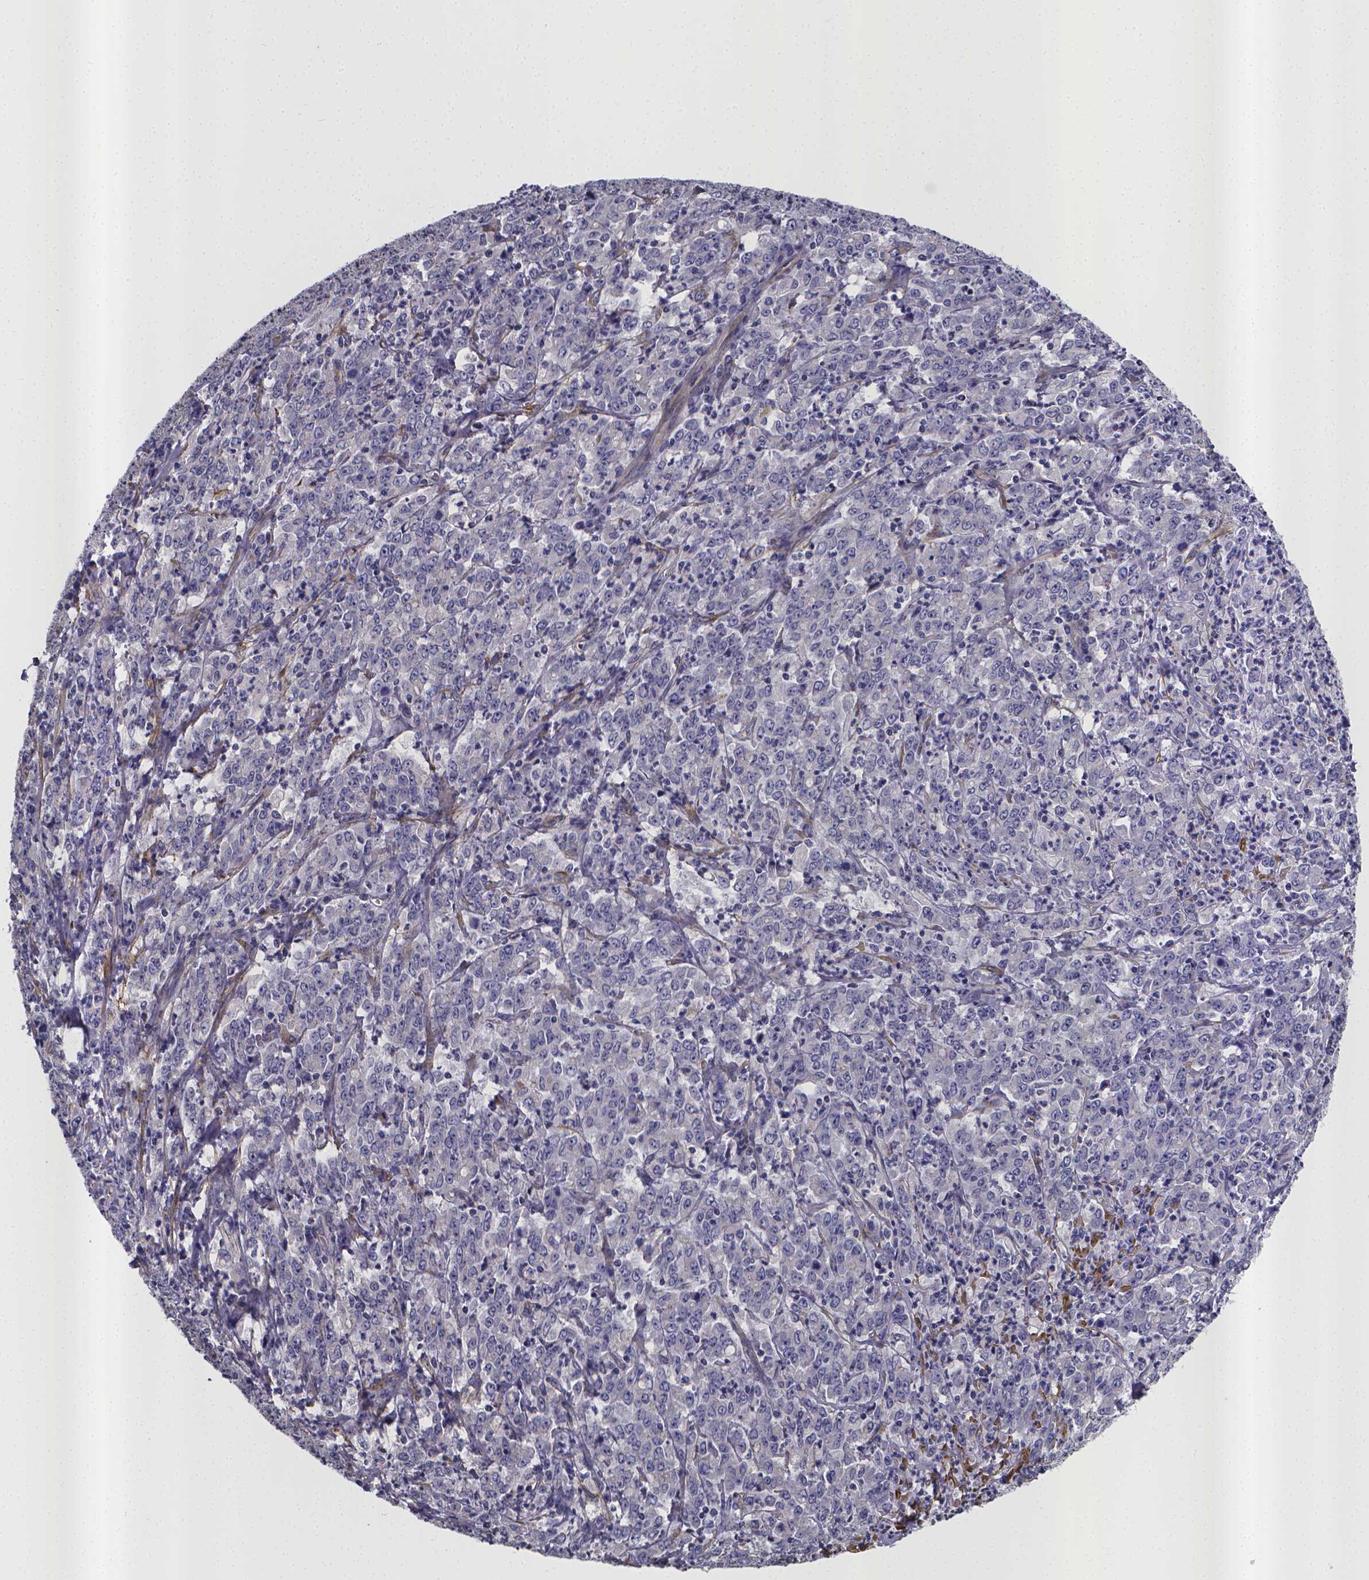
{"staining": {"intensity": "negative", "quantity": "none", "location": "none"}, "tissue": "stomach cancer", "cell_type": "Tumor cells", "image_type": "cancer", "snomed": [{"axis": "morphology", "description": "Adenocarcinoma, NOS"}, {"axis": "topography", "description": "Stomach, lower"}], "caption": "The micrograph reveals no staining of tumor cells in adenocarcinoma (stomach).", "gene": "RERG", "patient": {"sex": "female", "age": 71}}